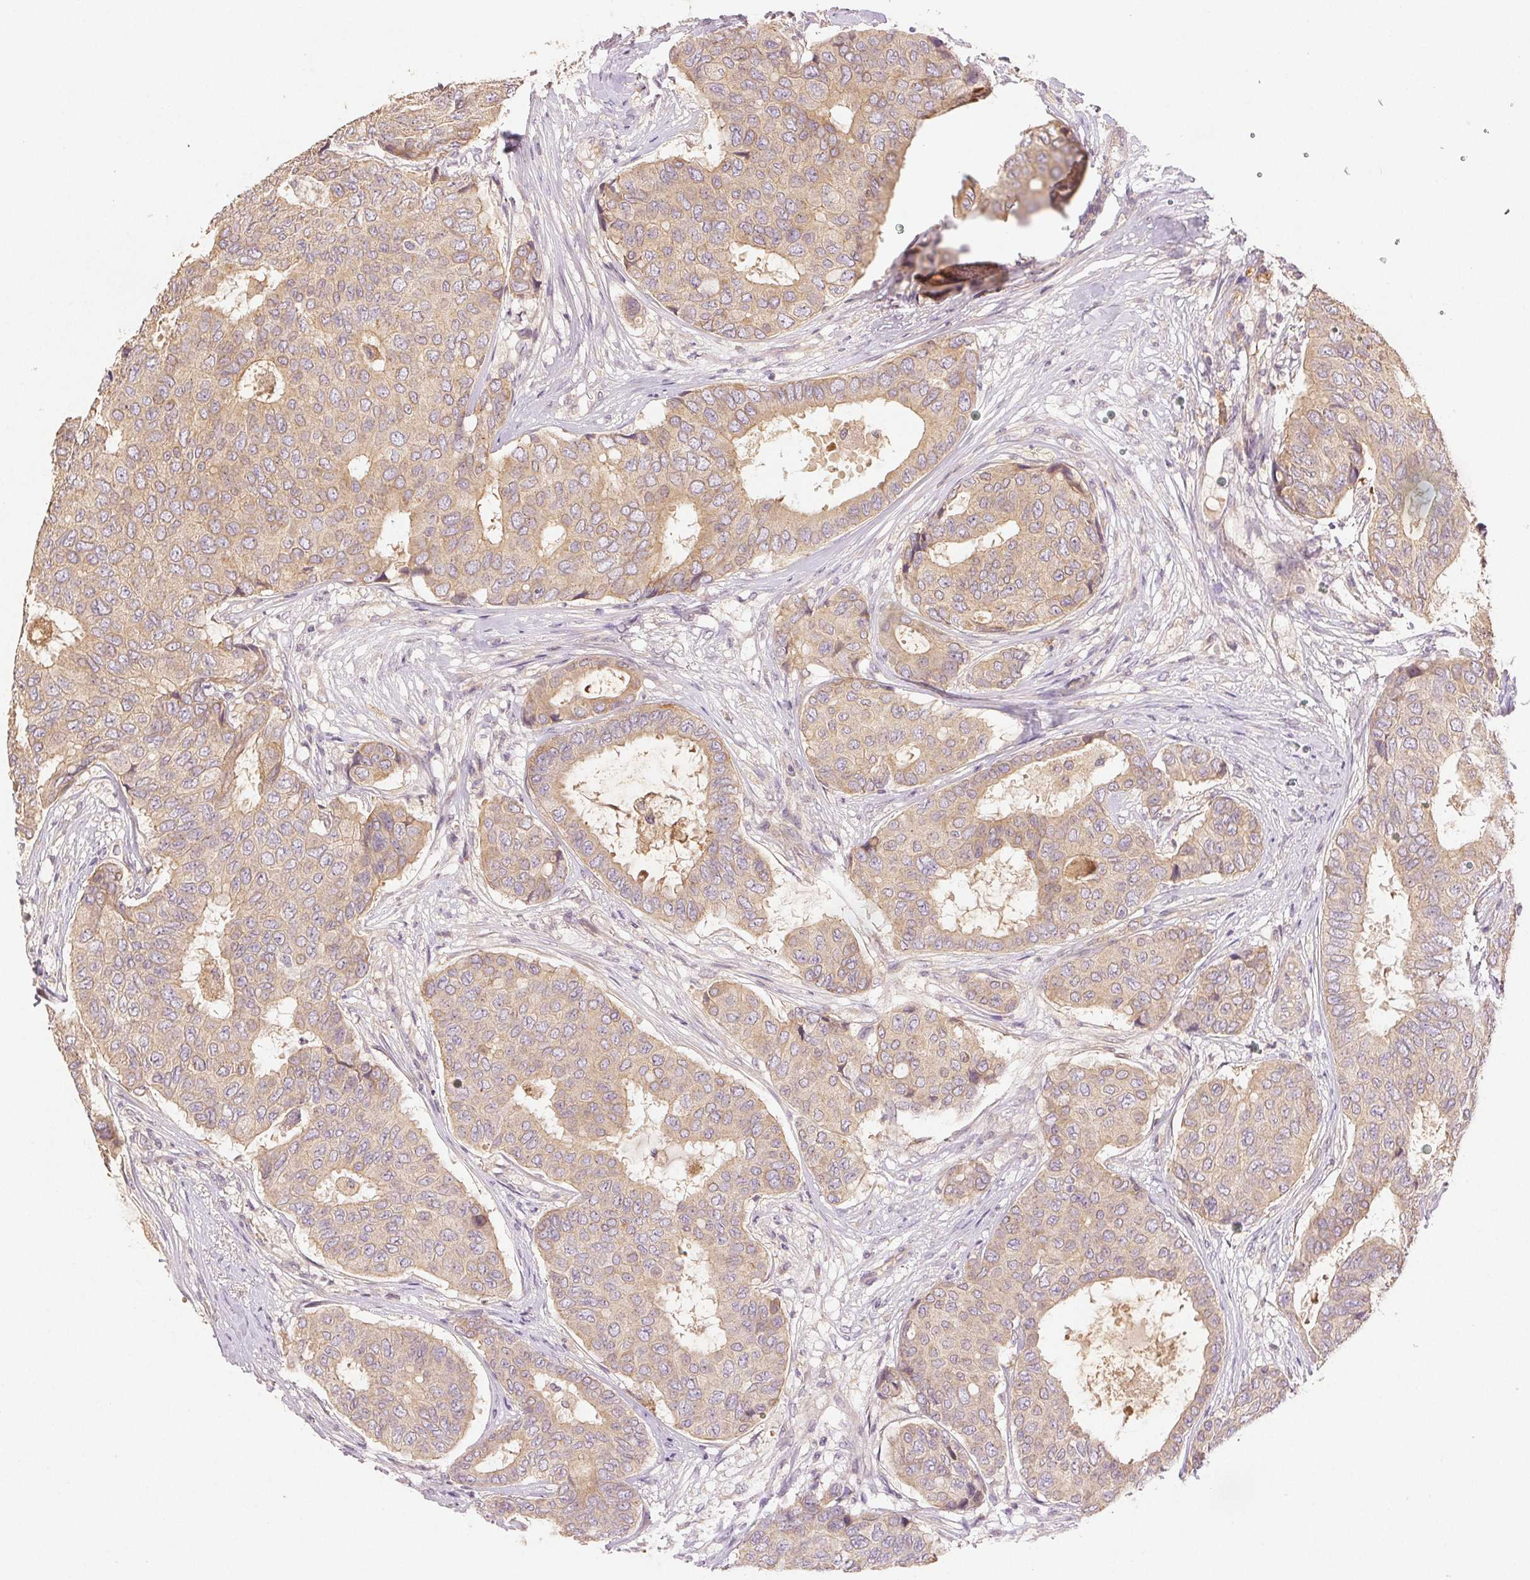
{"staining": {"intensity": "weak", "quantity": "25%-75%", "location": "cytoplasmic/membranous"}, "tissue": "breast cancer", "cell_type": "Tumor cells", "image_type": "cancer", "snomed": [{"axis": "morphology", "description": "Duct carcinoma"}, {"axis": "topography", "description": "Breast"}], "caption": "Protein expression analysis of breast cancer (infiltrating ductal carcinoma) exhibits weak cytoplasmic/membranous positivity in approximately 25%-75% of tumor cells.", "gene": "YIF1B", "patient": {"sex": "female", "age": 75}}